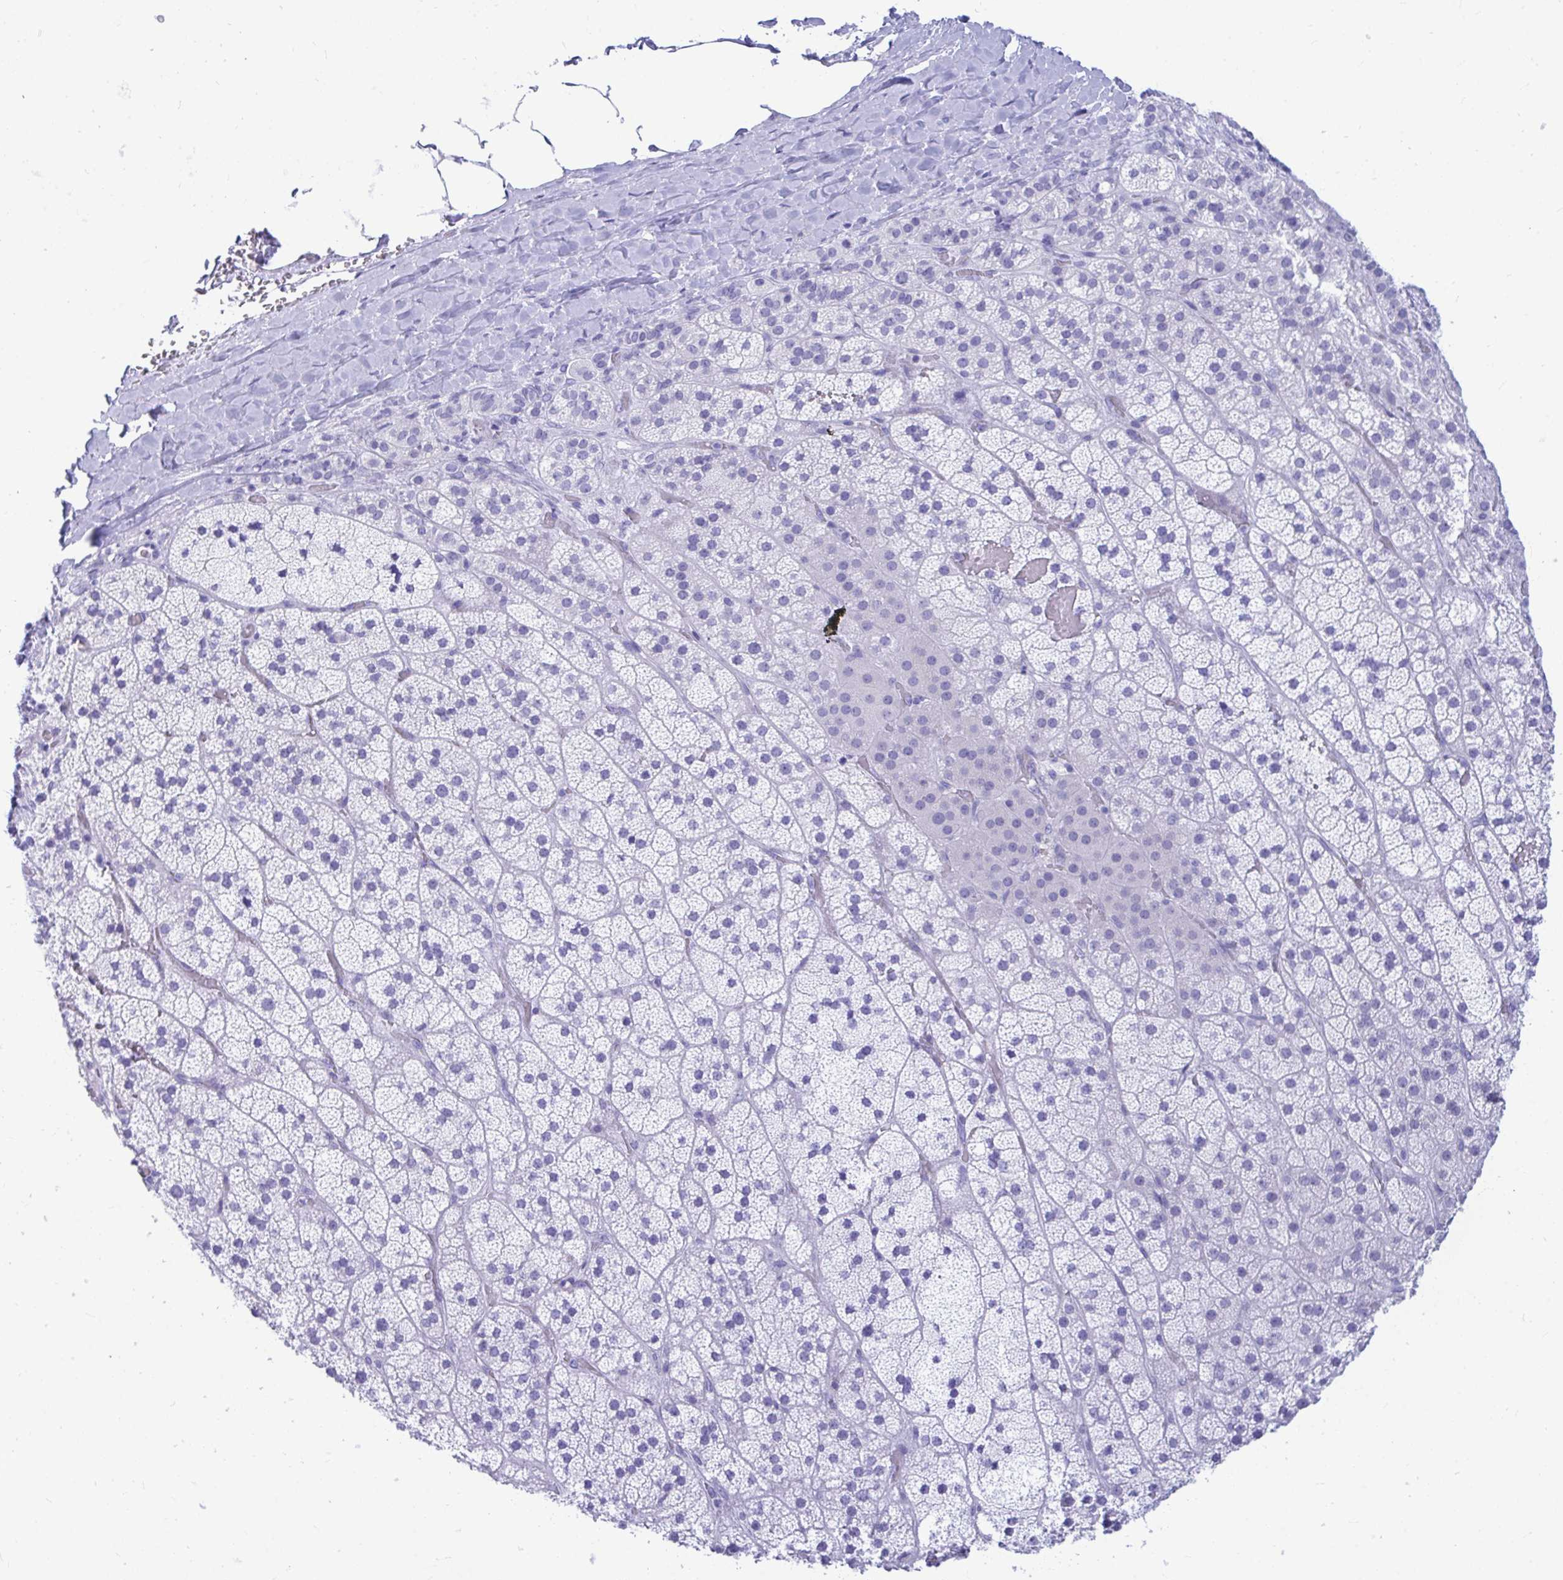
{"staining": {"intensity": "negative", "quantity": "none", "location": "none"}, "tissue": "adrenal gland", "cell_type": "Glandular cells", "image_type": "normal", "snomed": [{"axis": "morphology", "description": "Normal tissue, NOS"}, {"axis": "topography", "description": "Adrenal gland"}], "caption": "This is a photomicrograph of immunohistochemistry (IHC) staining of normal adrenal gland, which shows no staining in glandular cells.", "gene": "SHISA8", "patient": {"sex": "male", "age": 57}}